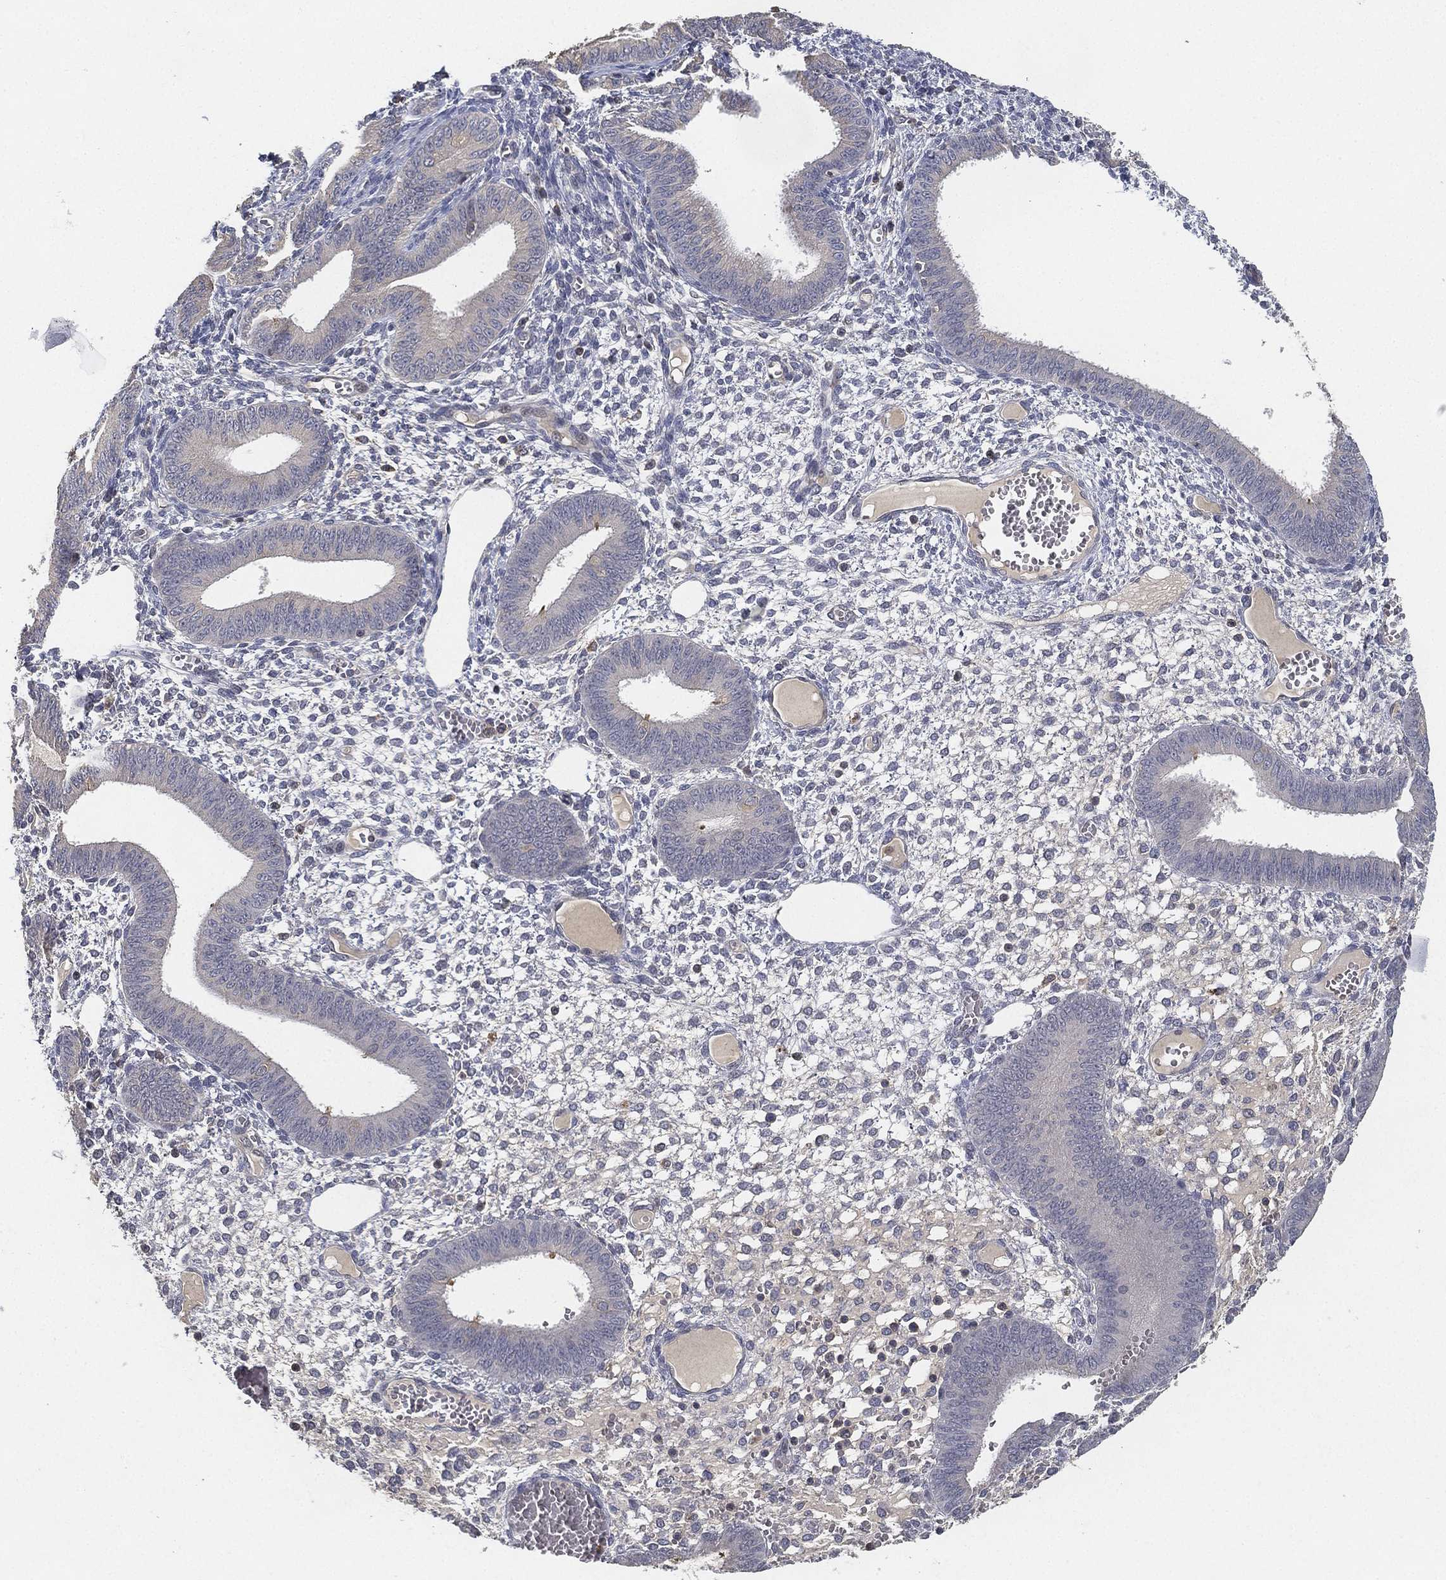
{"staining": {"intensity": "negative", "quantity": "none", "location": "none"}, "tissue": "endometrium", "cell_type": "Cells in endometrial stroma", "image_type": "normal", "snomed": [{"axis": "morphology", "description": "Normal tissue, NOS"}, {"axis": "topography", "description": "Endometrium"}], "caption": "High magnification brightfield microscopy of benign endometrium stained with DAB (brown) and counterstained with hematoxylin (blue): cells in endometrial stroma show no significant expression. The staining is performed using DAB (3,3'-diaminobenzidine) brown chromogen with nuclei counter-stained in using hematoxylin.", "gene": "CFAP251", "patient": {"sex": "female", "age": 42}}